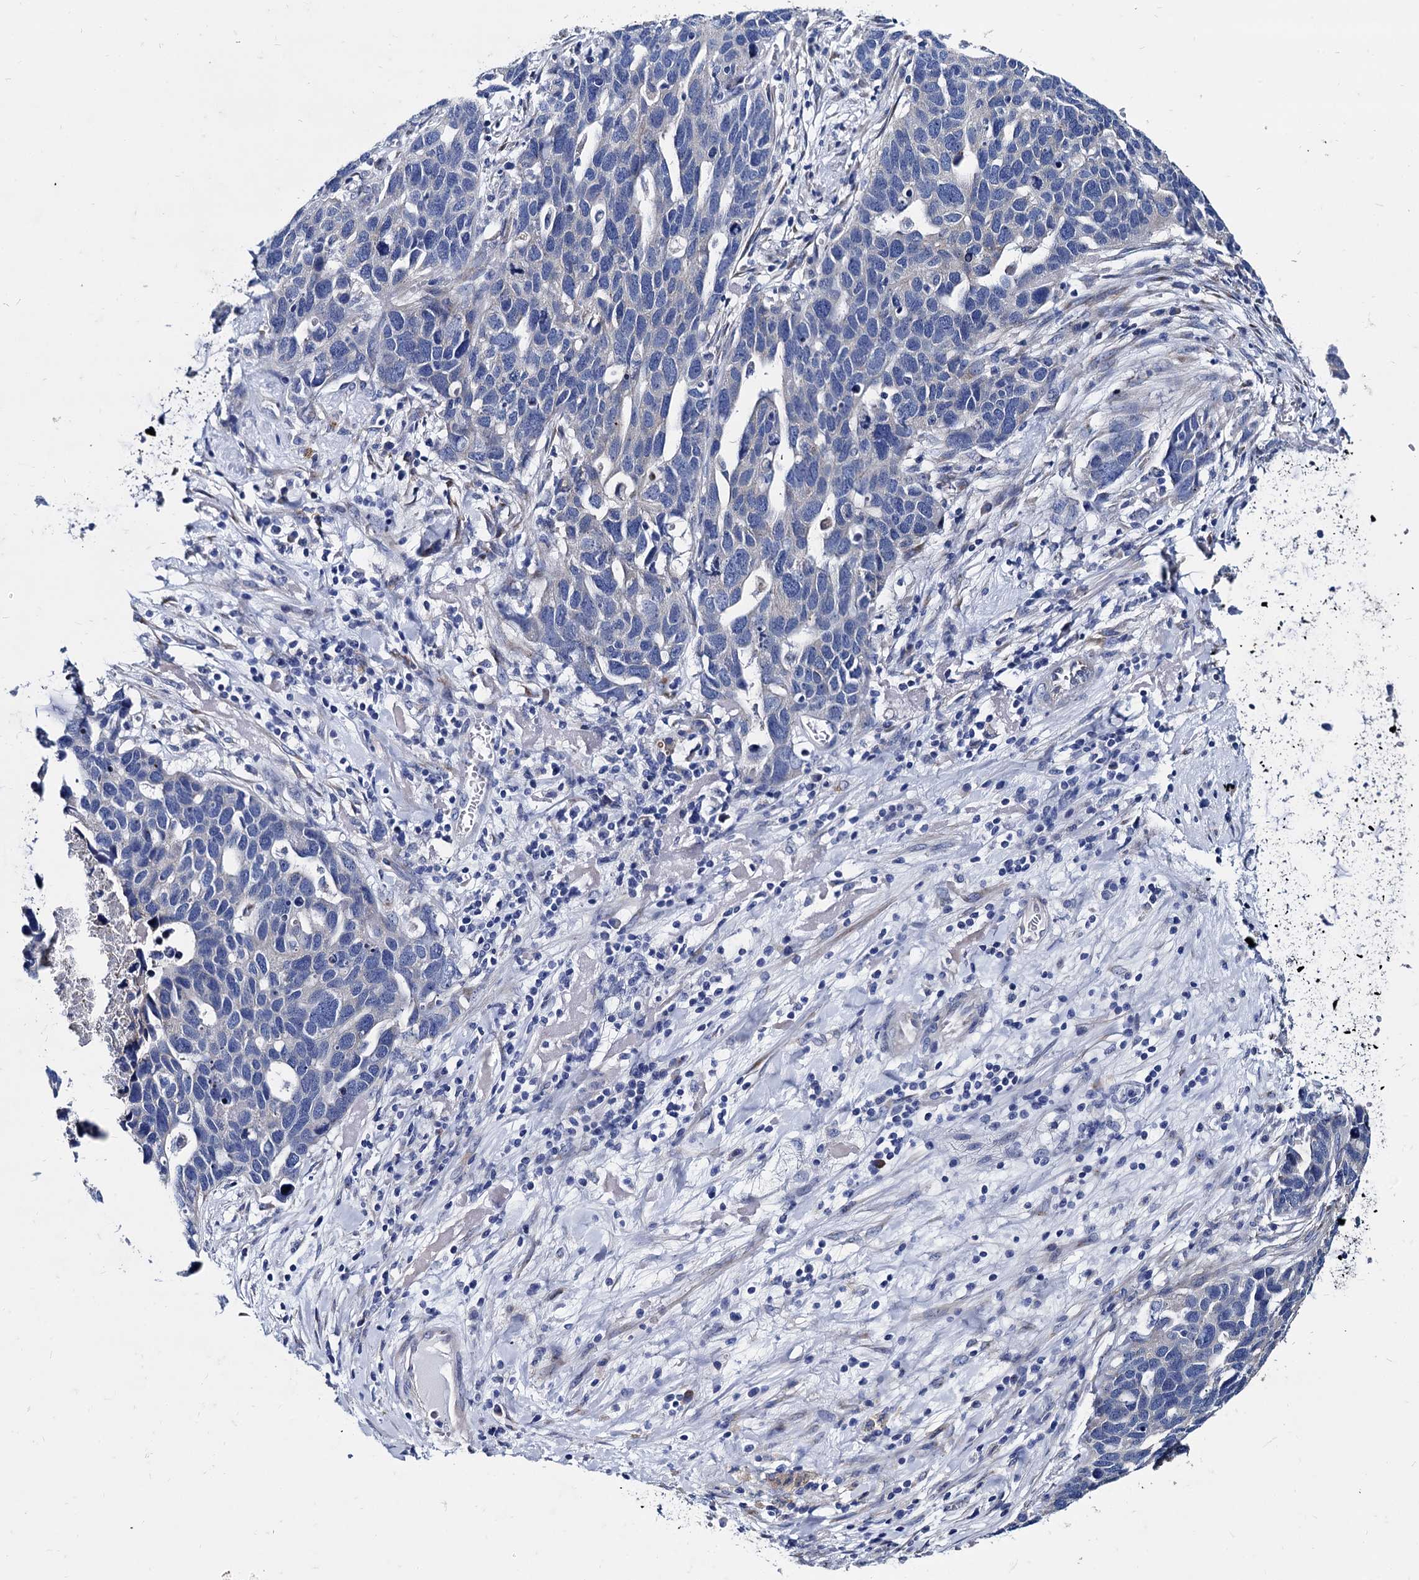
{"staining": {"intensity": "negative", "quantity": "none", "location": "none"}, "tissue": "ovarian cancer", "cell_type": "Tumor cells", "image_type": "cancer", "snomed": [{"axis": "morphology", "description": "Cystadenocarcinoma, serous, NOS"}, {"axis": "topography", "description": "Ovary"}], "caption": "Micrograph shows no protein staining in tumor cells of serous cystadenocarcinoma (ovarian) tissue. Nuclei are stained in blue.", "gene": "FOXR2", "patient": {"sex": "female", "age": 54}}